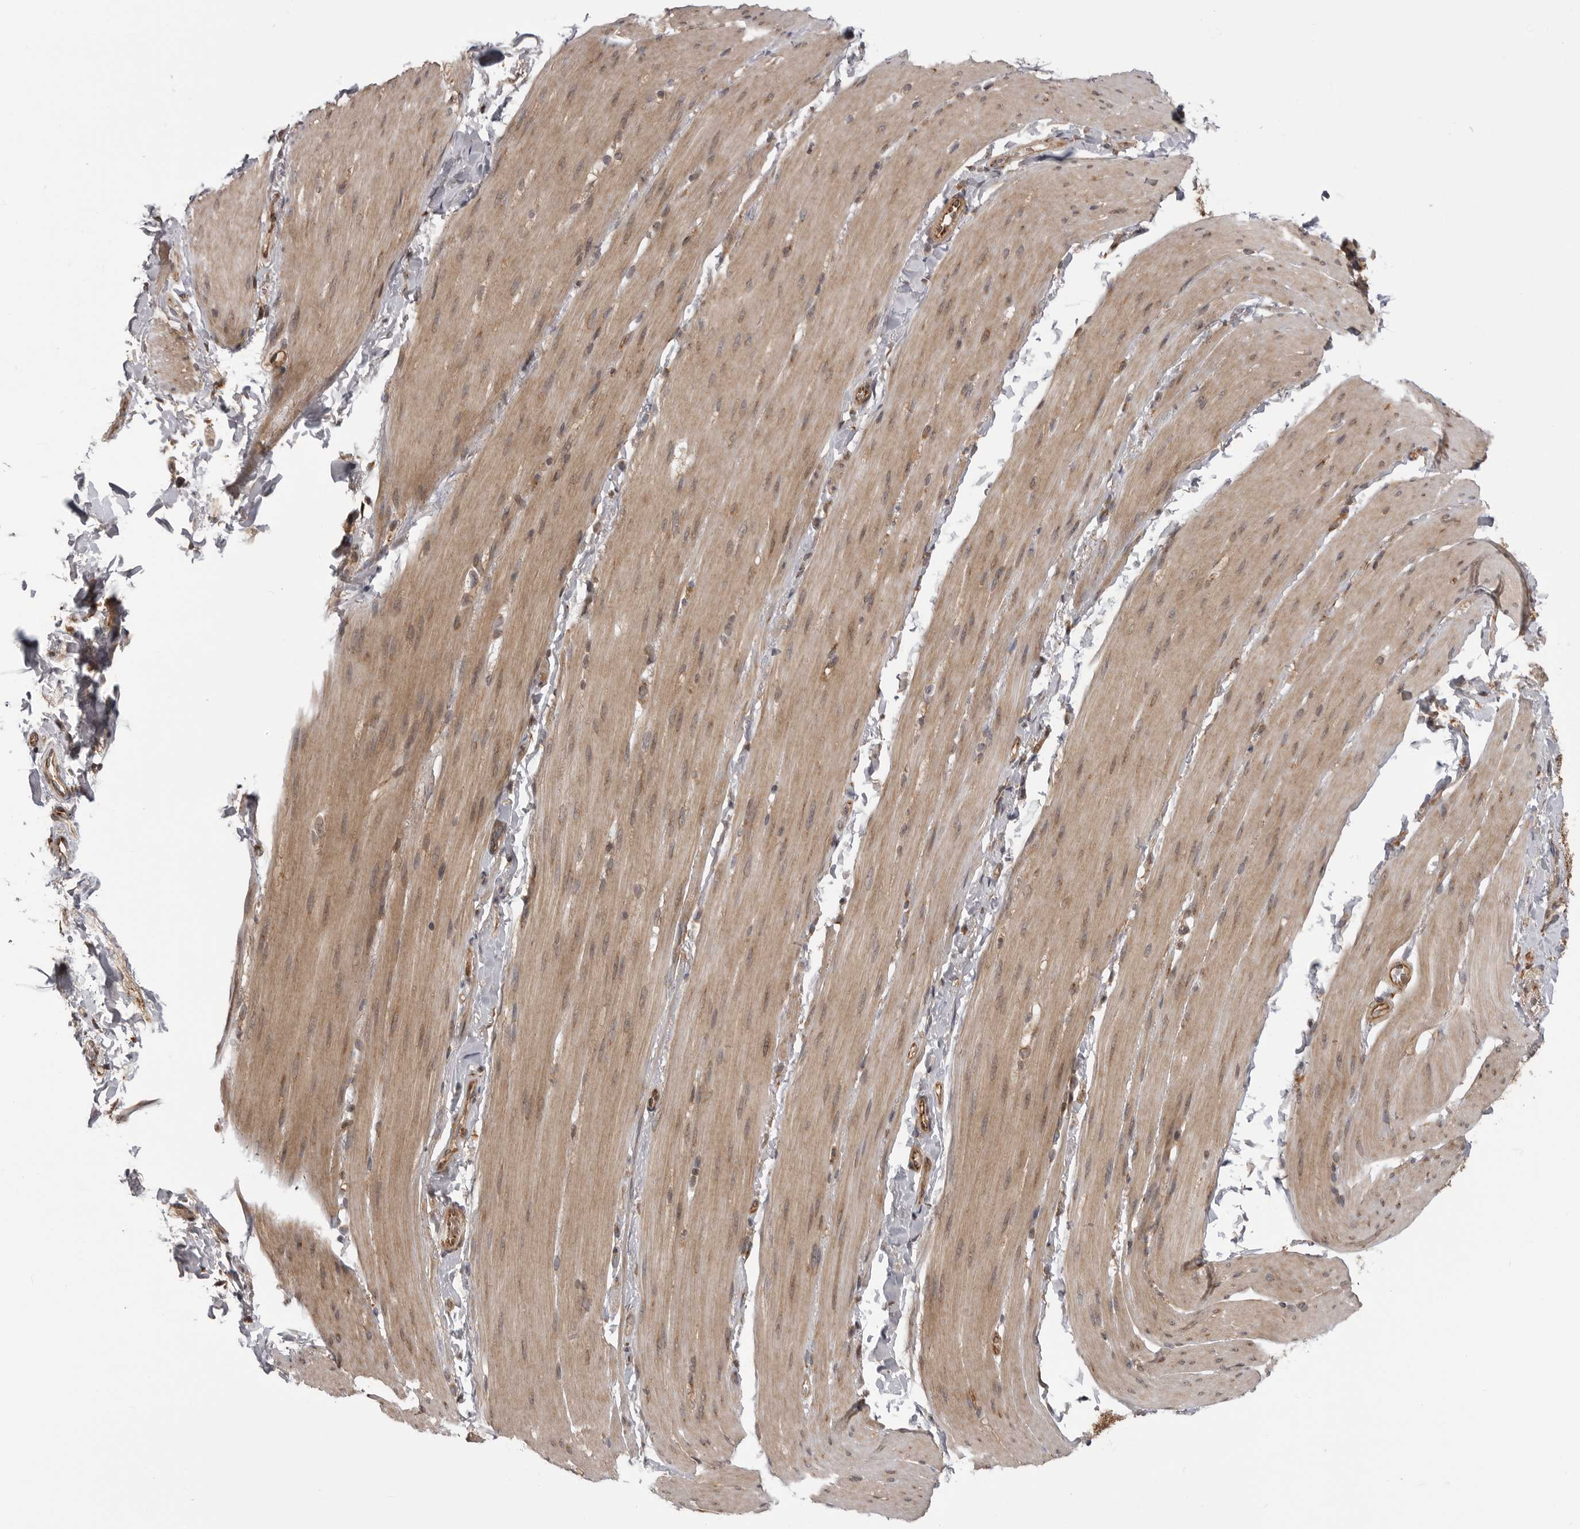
{"staining": {"intensity": "moderate", "quantity": ">75%", "location": "cytoplasmic/membranous"}, "tissue": "smooth muscle", "cell_type": "Smooth muscle cells", "image_type": "normal", "snomed": [{"axis": "morphology", "description": "Normal tissue, NOS"}, {"axis": "topography", "description": "Smooth muscle"}, {"axis": "topography", "description": "Small intestine"}], "caption": "DAB immunohistochemical staining of unremarkable human smooth muscle displays moderate cytoplasmic/membranous protein staining in about >75% of smooth muscle cells.", "gene": "LRRC45", "patient": {"sex": "female", "age": 84}}